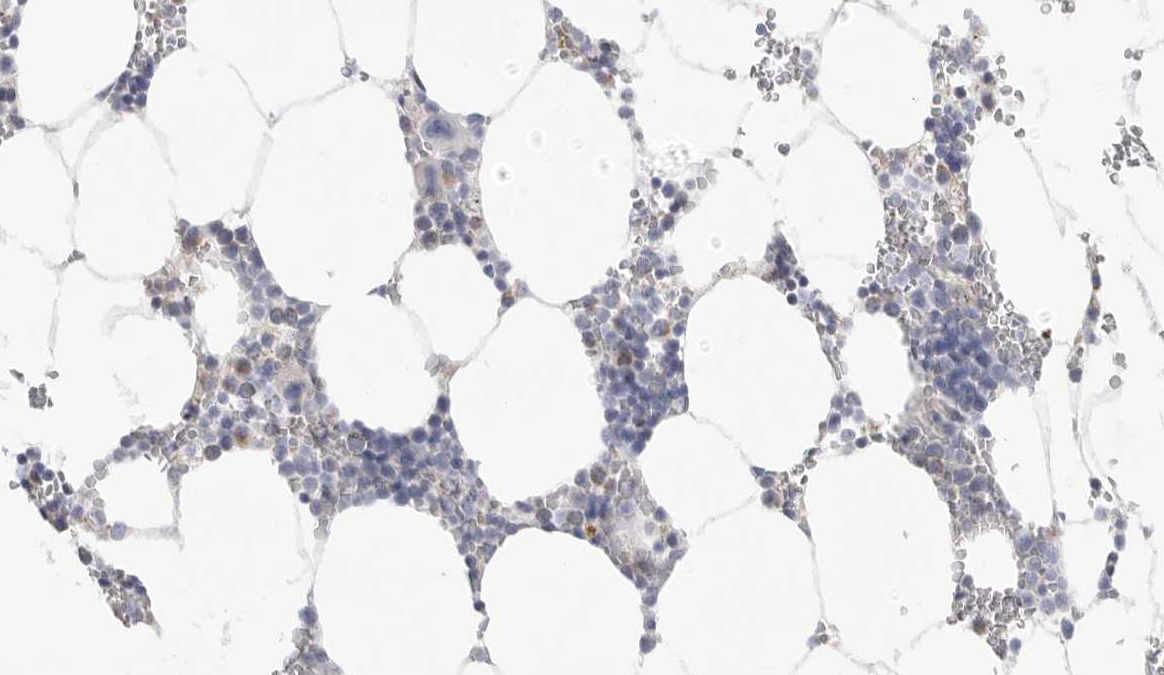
{"staining": {"intensity": "weak", "quantity": "<25%", "location": "cytoplasmic/membranous"}, "tissue": "bone marrow", "cell_type": "Hematopoietic cells", "image_type": "normal", "snomed": [{"axis": "morphology", "description": "Normal tissue, NOS"}, {"axis": "topography", "description": "Bone marrow"}], "caption": "Immunohistochemistry micrograph of unremarkable bone marrow: human bone marrow stained with DAB (3,3'-diaminobenzidine) shows no significant protein staining in hematopoietic cells. The staining is performed using DAB brown chromogen with nuclei counter-stained in using hematoxylin.", "gene": "MTFR1L", "patient": {"sex": "male", "age": 70}}